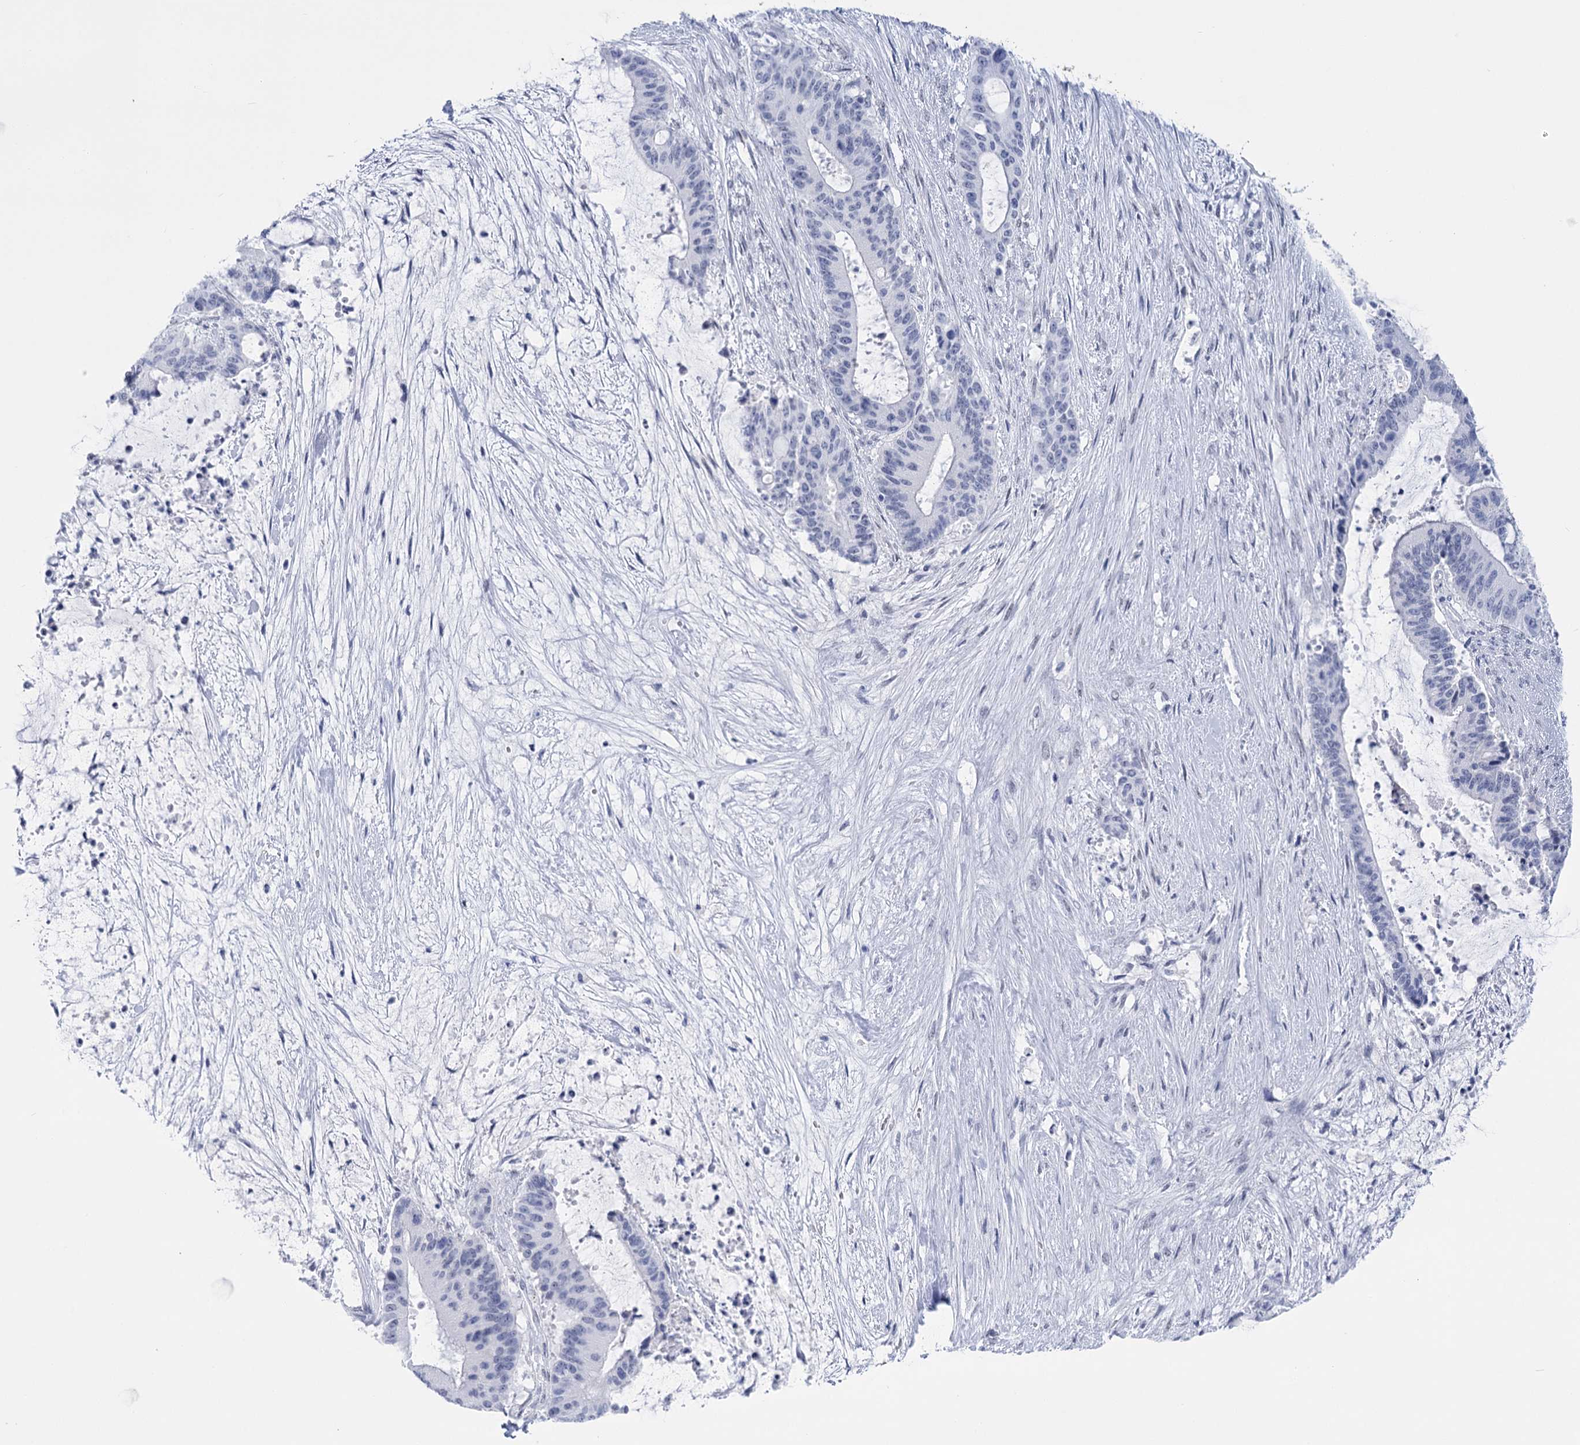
{"staining": {"intensity": "negative", "quantity": "none", "location": "none"}, "tissue": "liver cancer", "cell_type": "Tumor cells", "image_type": "cancer", "snomed": [{"axis": "morphology", "description": "Normal tissue, NOS"}, {"axis": "morphology", "description": "Cholangiocarcinoma"}, {"axis": "topography", "description": "Liver"}, {"axis": "topography", "description": "Peripheral nerve tissue"}], "caption": "Immunohistochemistry of human cholangiocarcinoma (liver) exhibits no positivity in tumor cells.", "gene": "HORMAD1", "patient": {"sex": "female", "age": 73}}